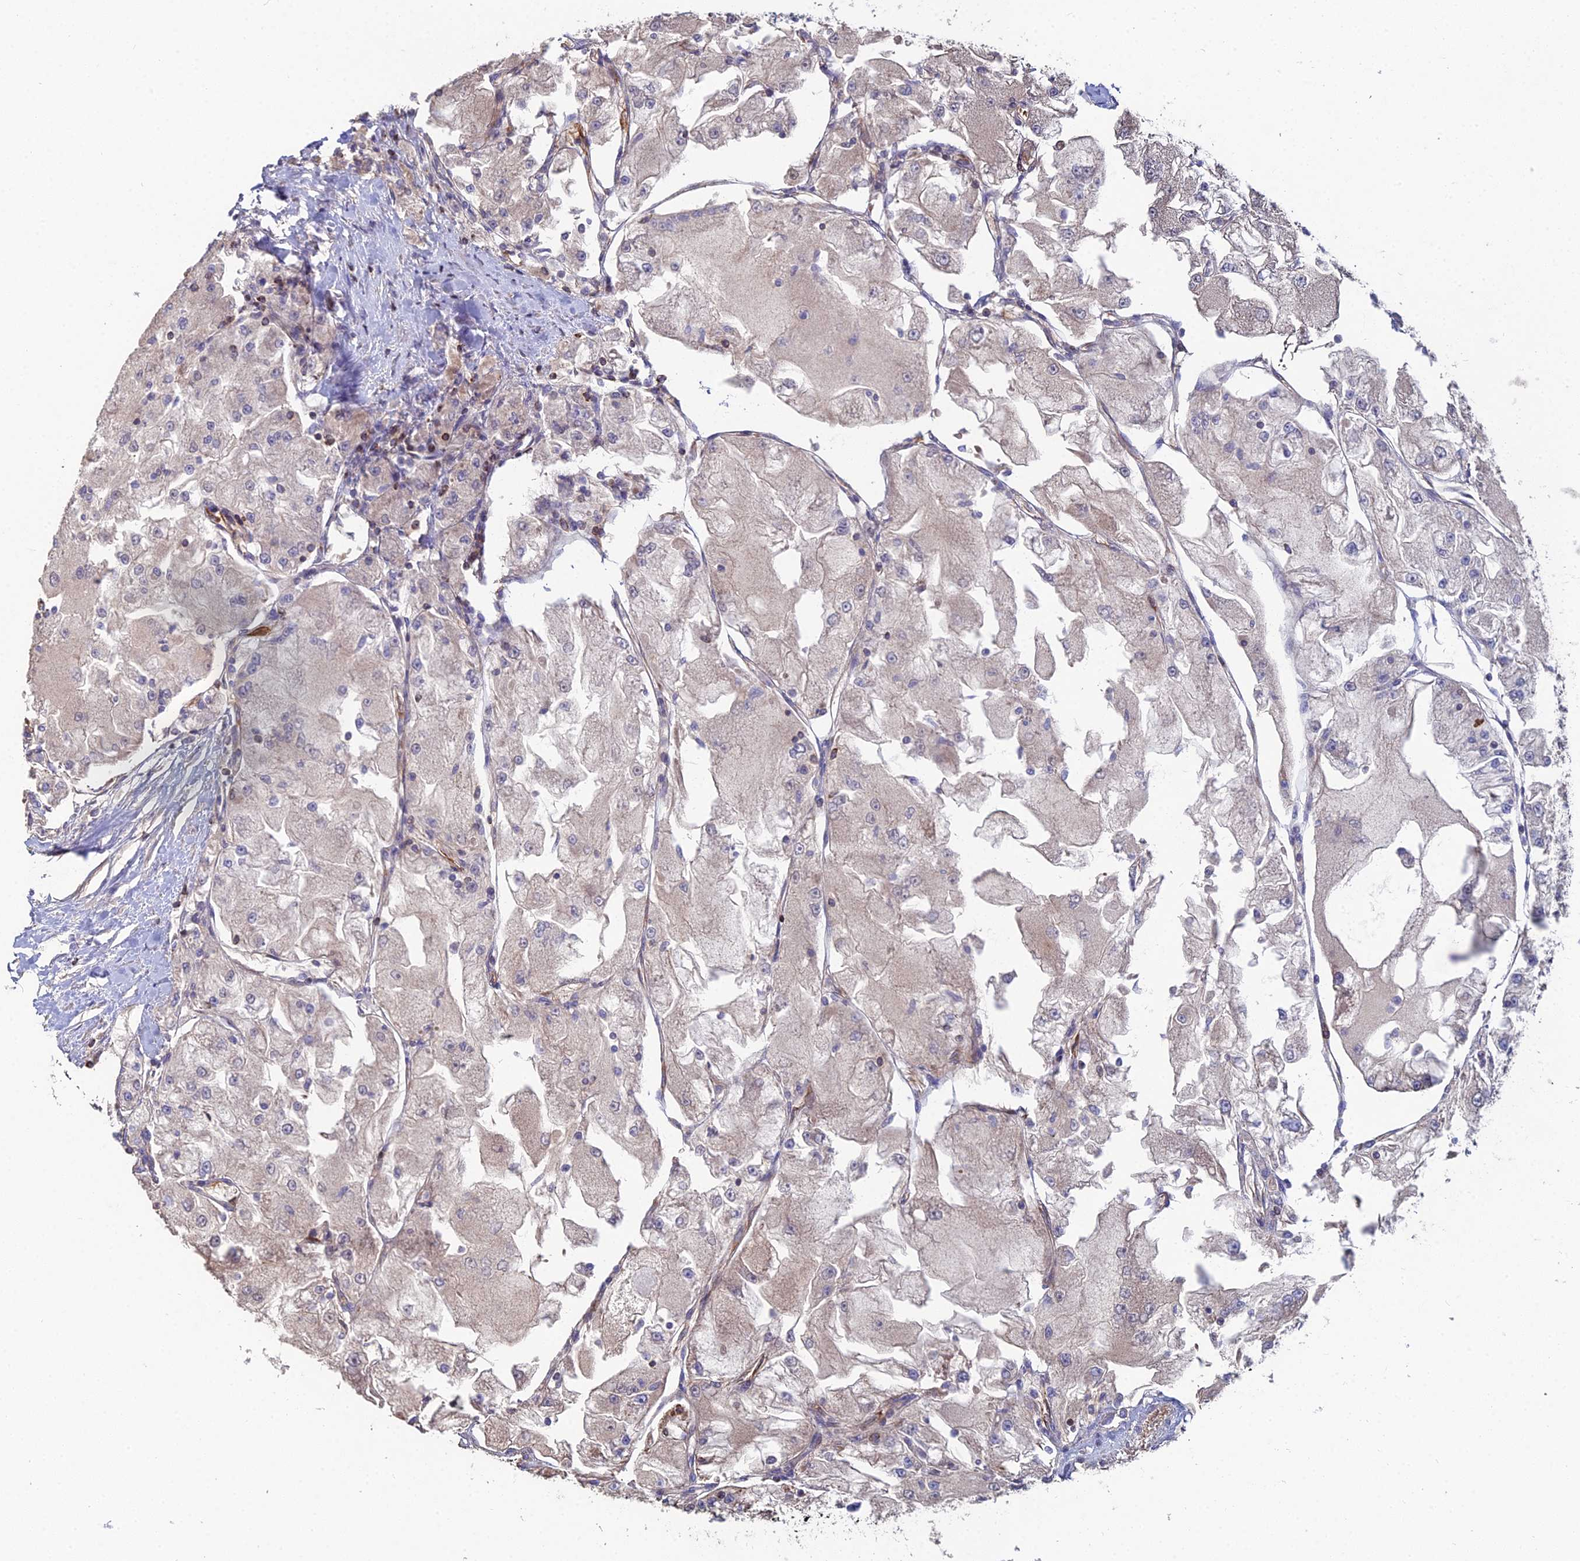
{"staining": {"intensity": "weak", "quantity": "<25%", "location": "cytoplasmic/membranous"}, "tissue": "renal cancer", "cell_type": "Tumor cells", "image_type": "cancer", "snomed": [{"axis": "morphology", "description": "Adenocarcinoma, NOS"}, {"axis": "topography", "description": "Kidney"}], "caption": "Protein analysis of adenocarcinoma (renal) shows no significant expression in tumor cells.", "gene": "SPOCK2", "patient": {"sex": "female", "age": 72}}